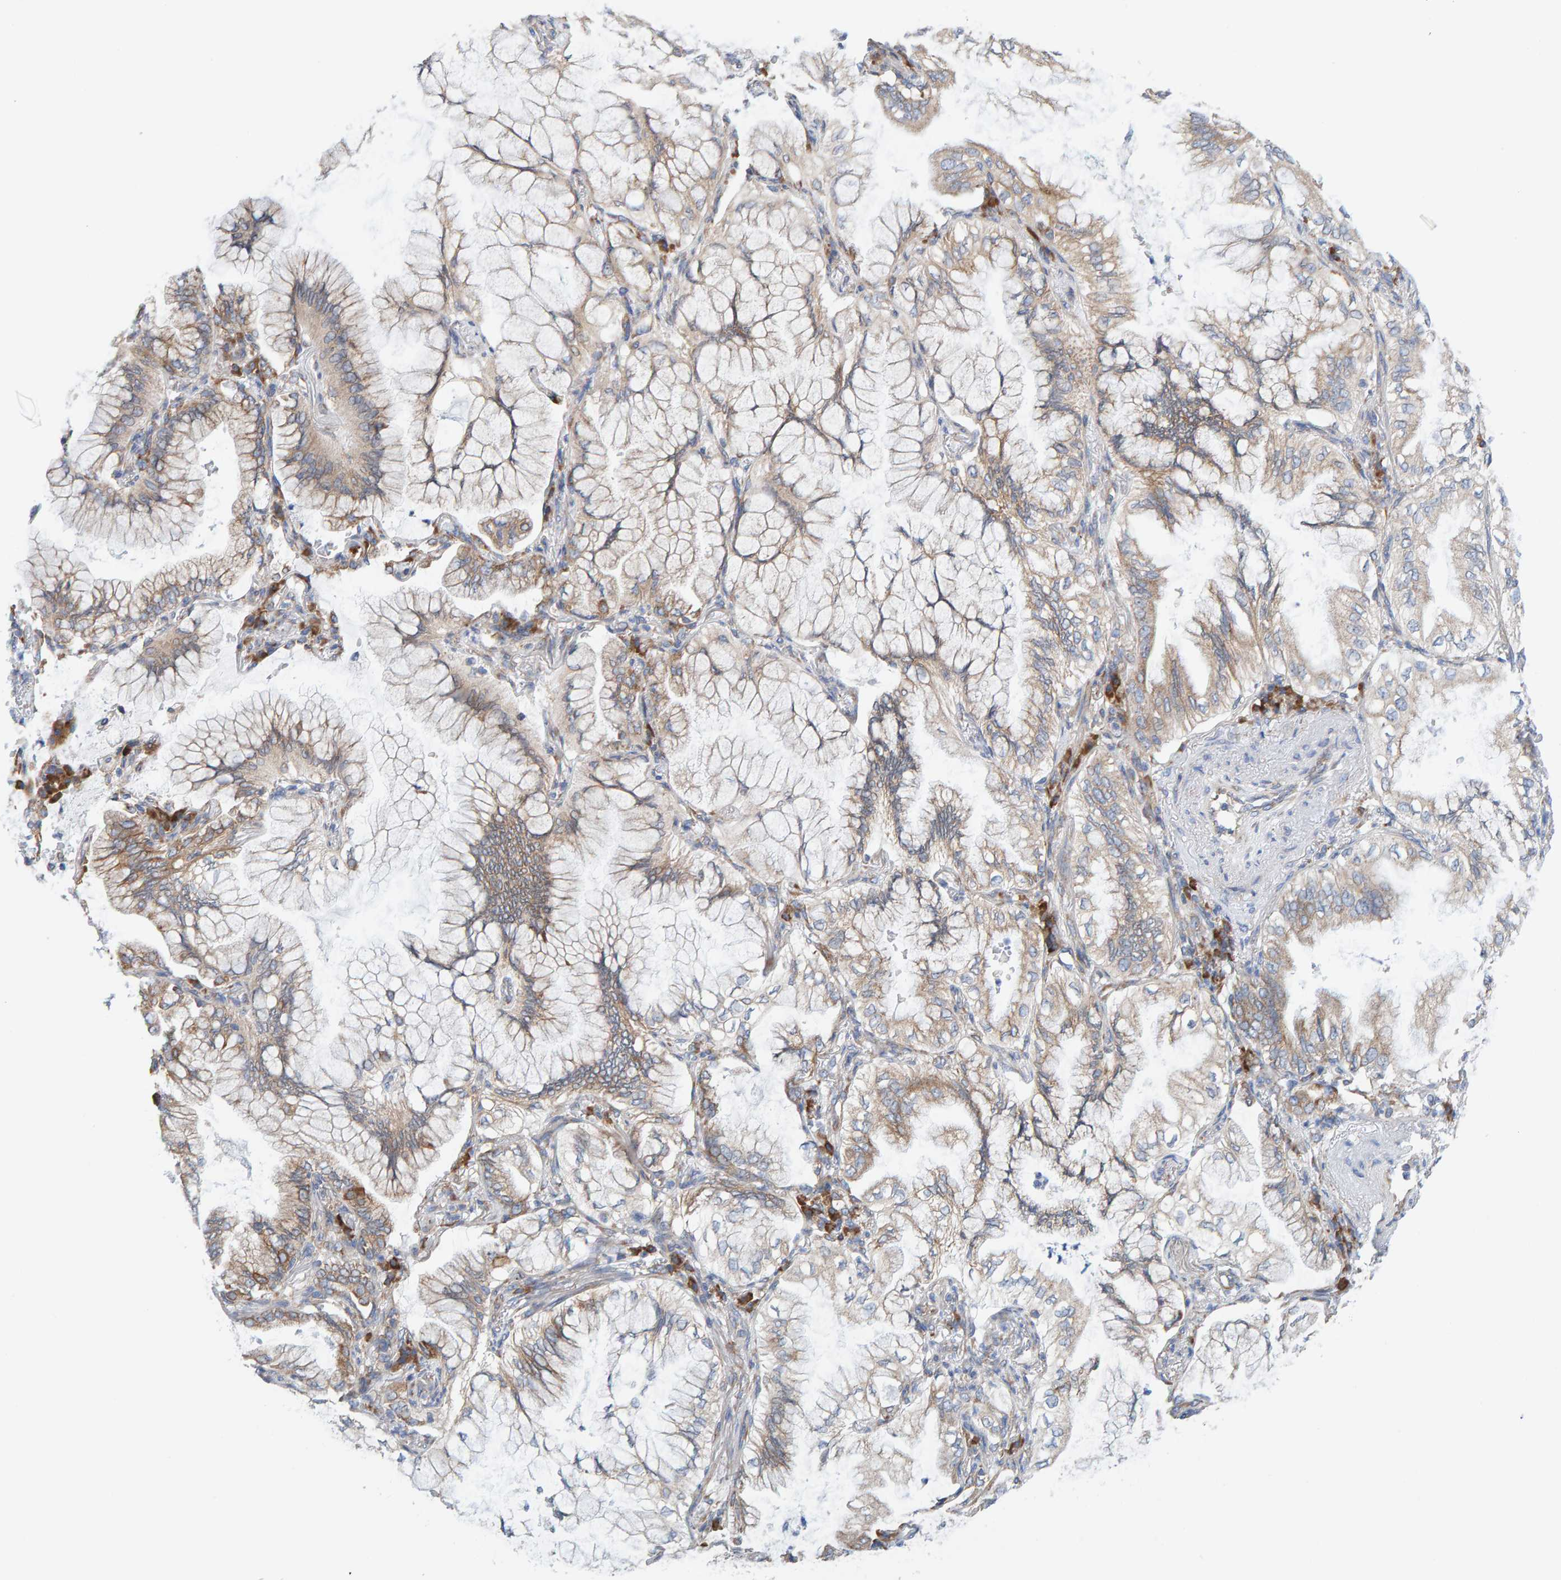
{"staining": {"intensity": "weak", "quantity": ">75%", "location": "cytoplasmic/membranous"}, "tissue": "lung cancer", "cell_type": "Tumor cells", "image_type": "cancer", "snomed": [{"axis": "morphology", "description": "Adenocarcinoma, NOS"}, {"axis": "topography", "description": "Lung"}], "caption": "The histopathology image demonstrates immunohistochemical staining of lung cancer (adenocarcinoma). There is weak cytoplasmic/membranous positivity is appreciated in approximately >75% of tumor cells. (DAB (3,3'-diaminobenzidine) IHC with brightfield microscopy, high magnification).", "gene": "CDK5RAP3", "patient": {"sex": "female", "age": 70}}